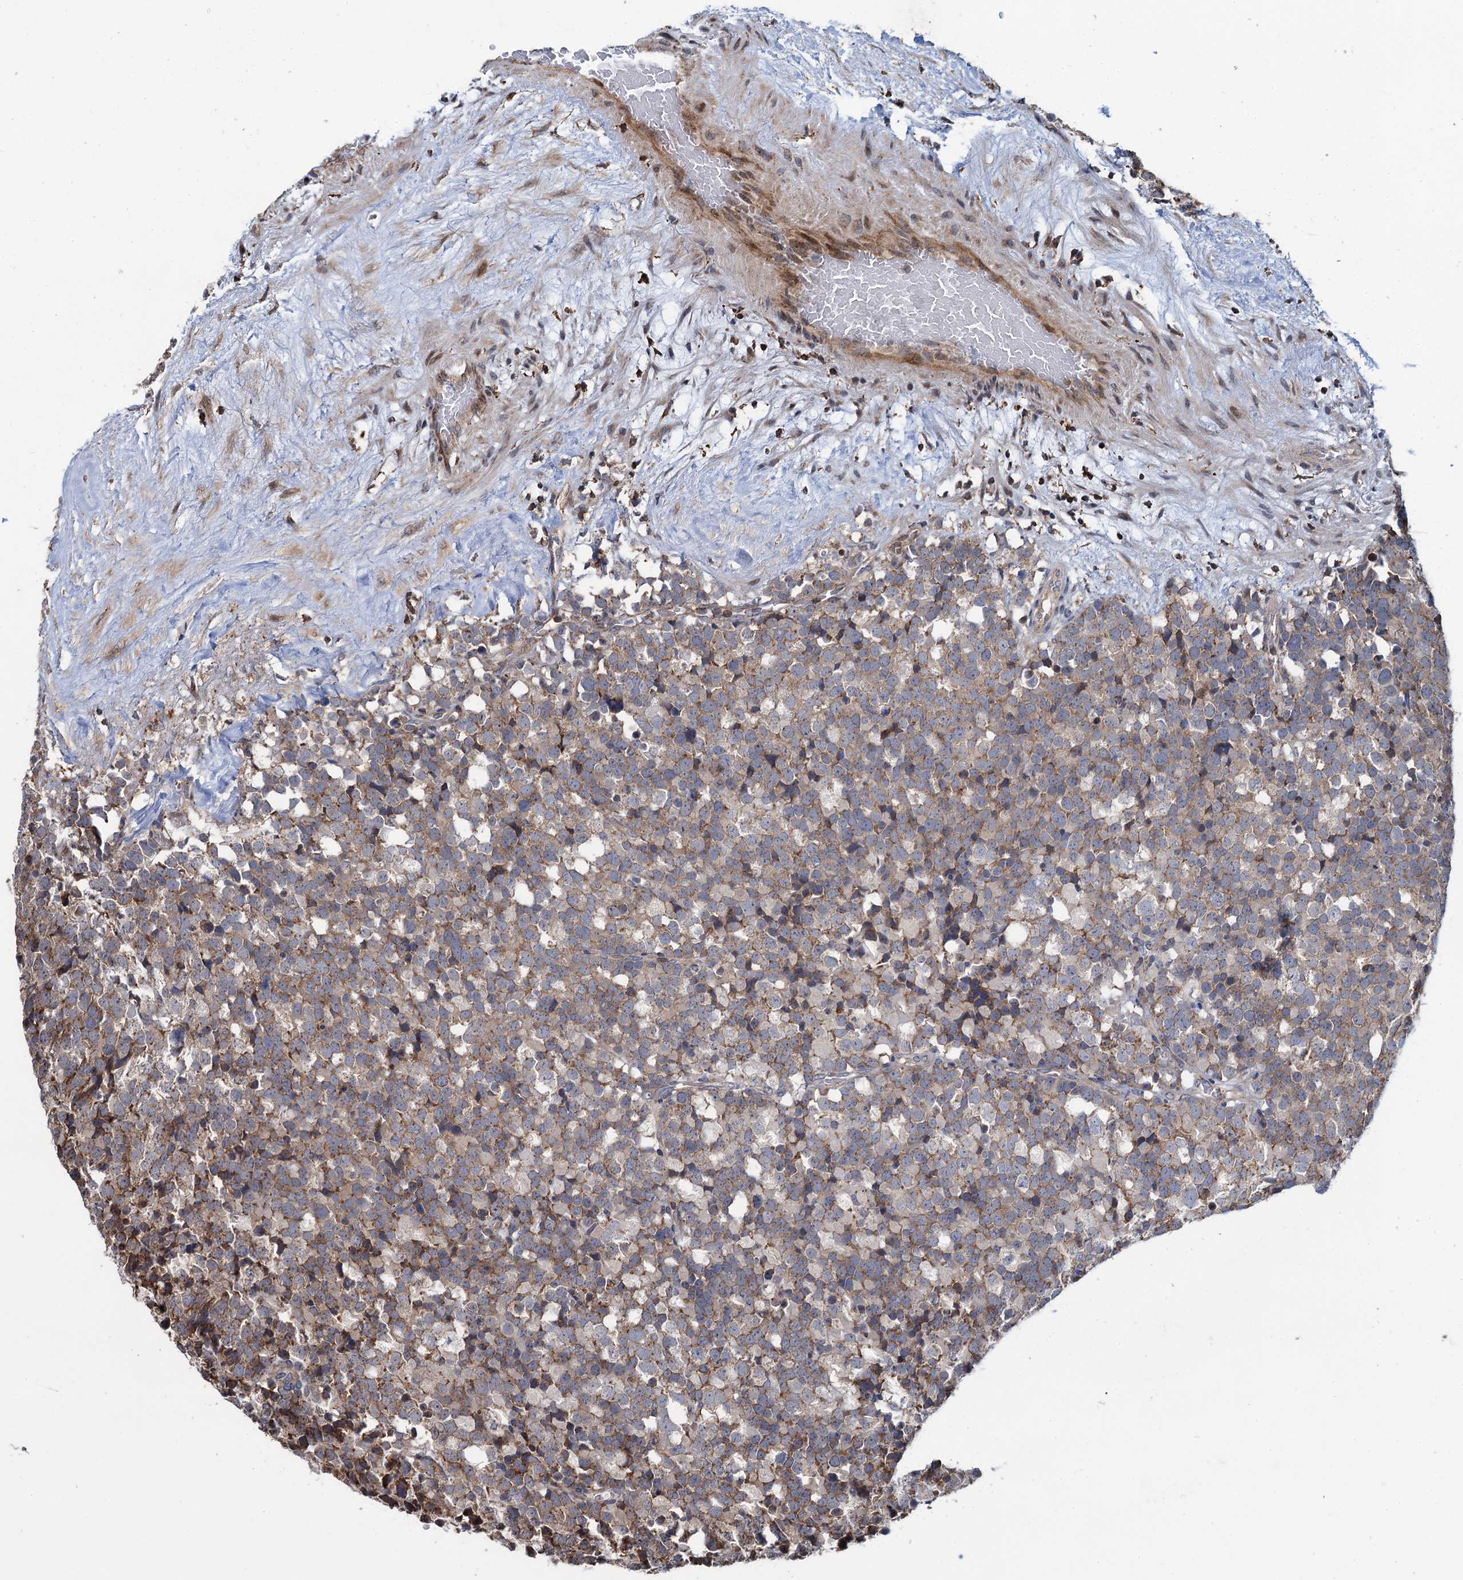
{"staining": {"intensity": "weak", "quantity": ">75%", "location": "cytoplasmic/membranous"}, "tissue": "testis cancer", "cell_type": "Tumor cells", "image_type": "cancer", "snomed": [{"axis": "morphology", "description": "Seminoma, NOS"}, {"axis": "topography", "description": "Testis"}], "caption": "Immunohistochemical staining of human testis cancer demonstrates low levels of weak cytoplasmic/membranous protein expression in approximately >75% of tumor cells.", "gene": "CCDC102A", "patient": {"sex": "male", "age": 71}}